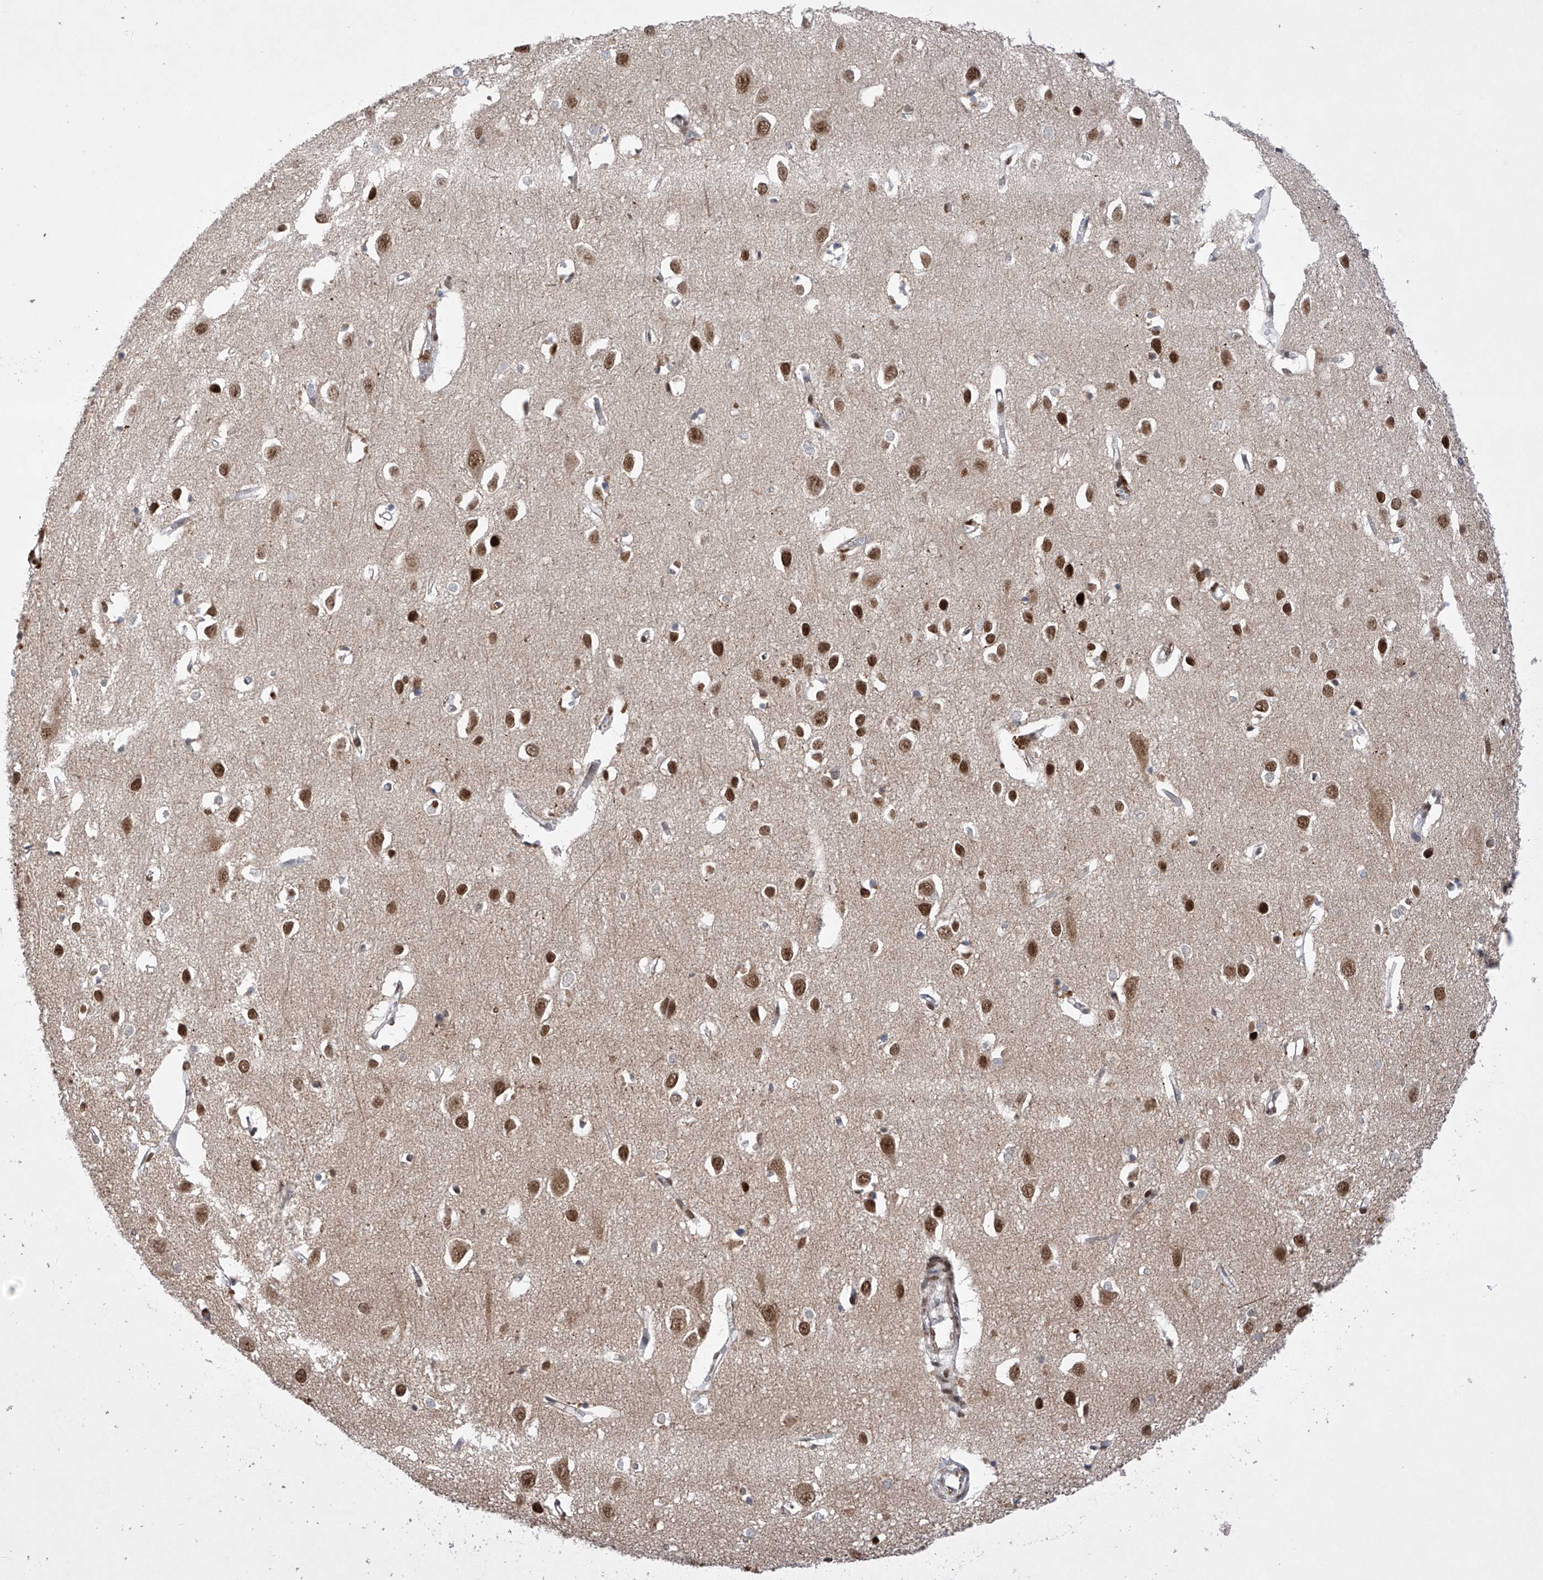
{"staining": {"intensity": "moderate", "quantity": ">75%", "location": "nuclear"}, "tissue": "cerebral cortex", "cell_type": "Endothelial cells", "image_type": "normal", "snomed": [{"axis": "morphology", "description": "Normal tissue, NOS"}, {"axis": "topography", "description": "Cerebral cortex"}], "caption": "This is an image of immunohistochemistry staining of unremarkable cerebral cortex, which shows moderate positivity in the nuclear of endothelial cells.", "gene": "ZNF280D", "patient": {"sex": "female", "age": 64}}